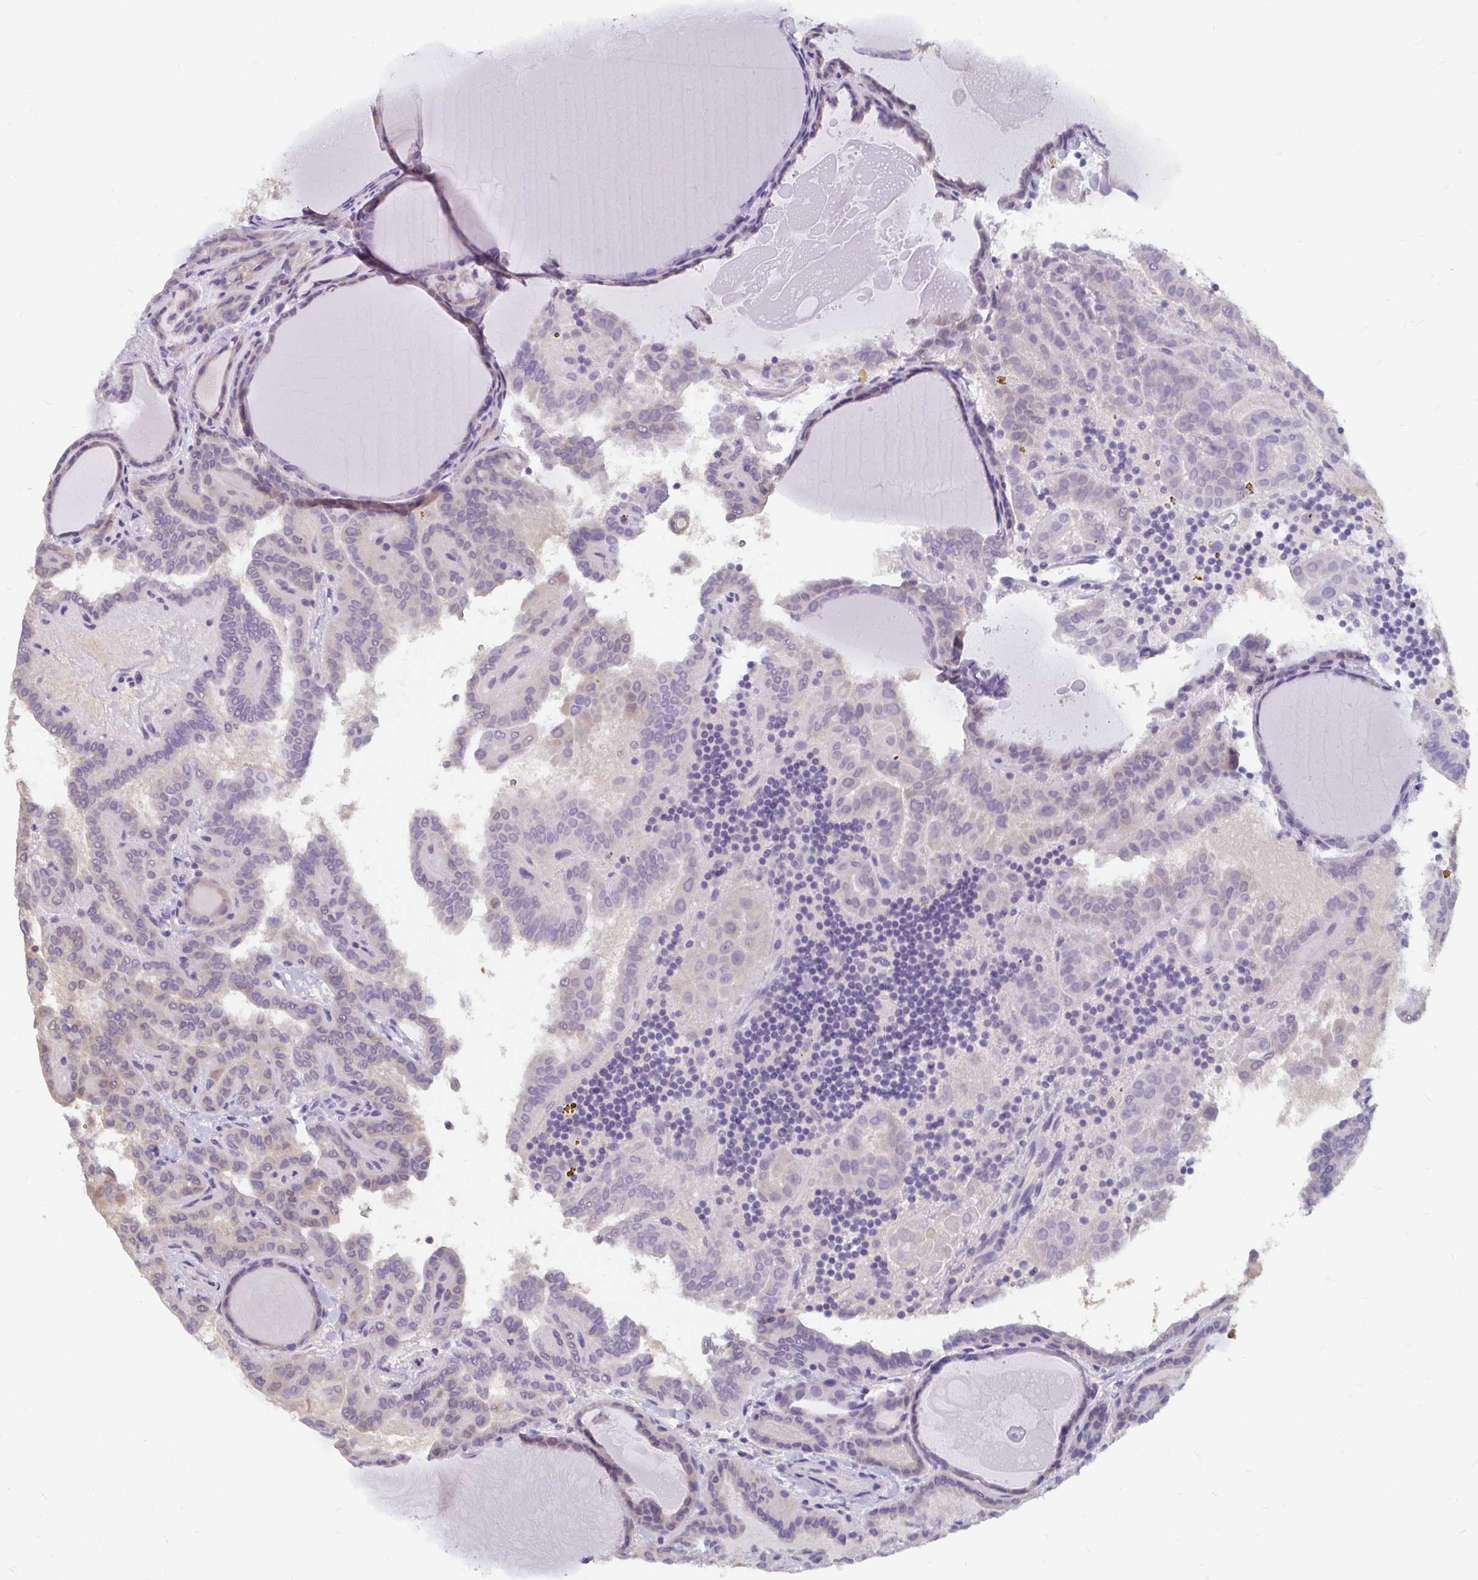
{"staining": {"intensity": "negative", "quantity": "none", "location": "none"}, "tissue": "thyroid cancer", "cell_type": "Tumor cells", "image_type": "cancer", "snomed": [{"axis": "morphology", "description": "Papillary adenocarcinoma, NOS"}, {"axis": "topography", "description": "Thyroid gland"}], "caption": "This is a photomicrograph of IHC staining of thyroid cancer (papillary adenocarcinoma), which shows no positivity in tumor cells. (DAB immunohistochemistry visualized using brightfield microscopy, high magnification).", "gene": "ADAMTS6", "patient": {"sex": "female", "age": 46}}